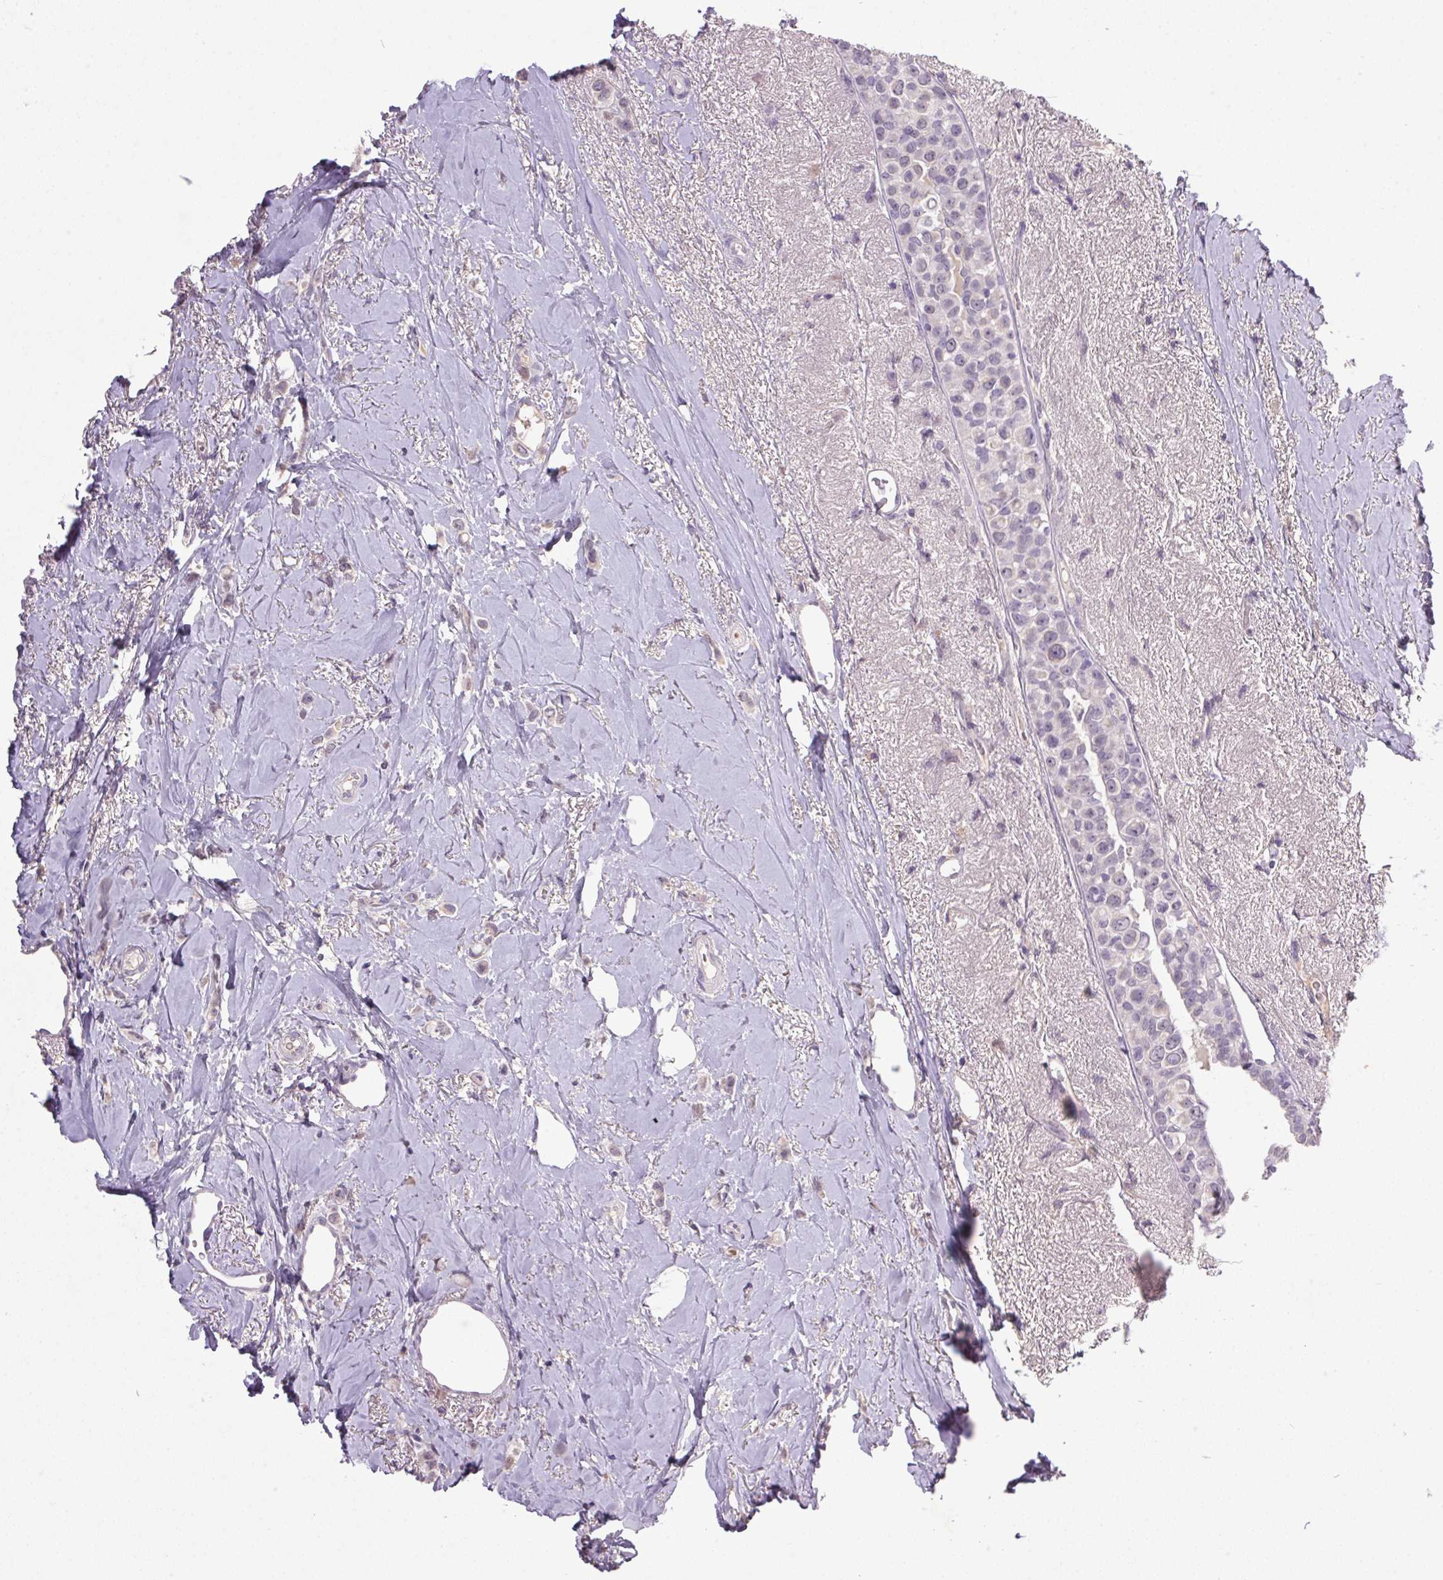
{"staining": {"intensity": "negative", "quantity": "none", "location": "none"}, "tissue": "breast cancer", "cell_type": "Tumor cells", "image_type": "cancer", "snomed": [{"axis": "morphology", "description": "Lobular carcinoma"}, {"axis": "topography", "description": "Breast"}], "caption": "Histopathology image shows no protein staining in tumor cells of breast lobular carcinoma tissue.", "gene": "TRDN", "patient": {"sex": "female", "age": 66}}